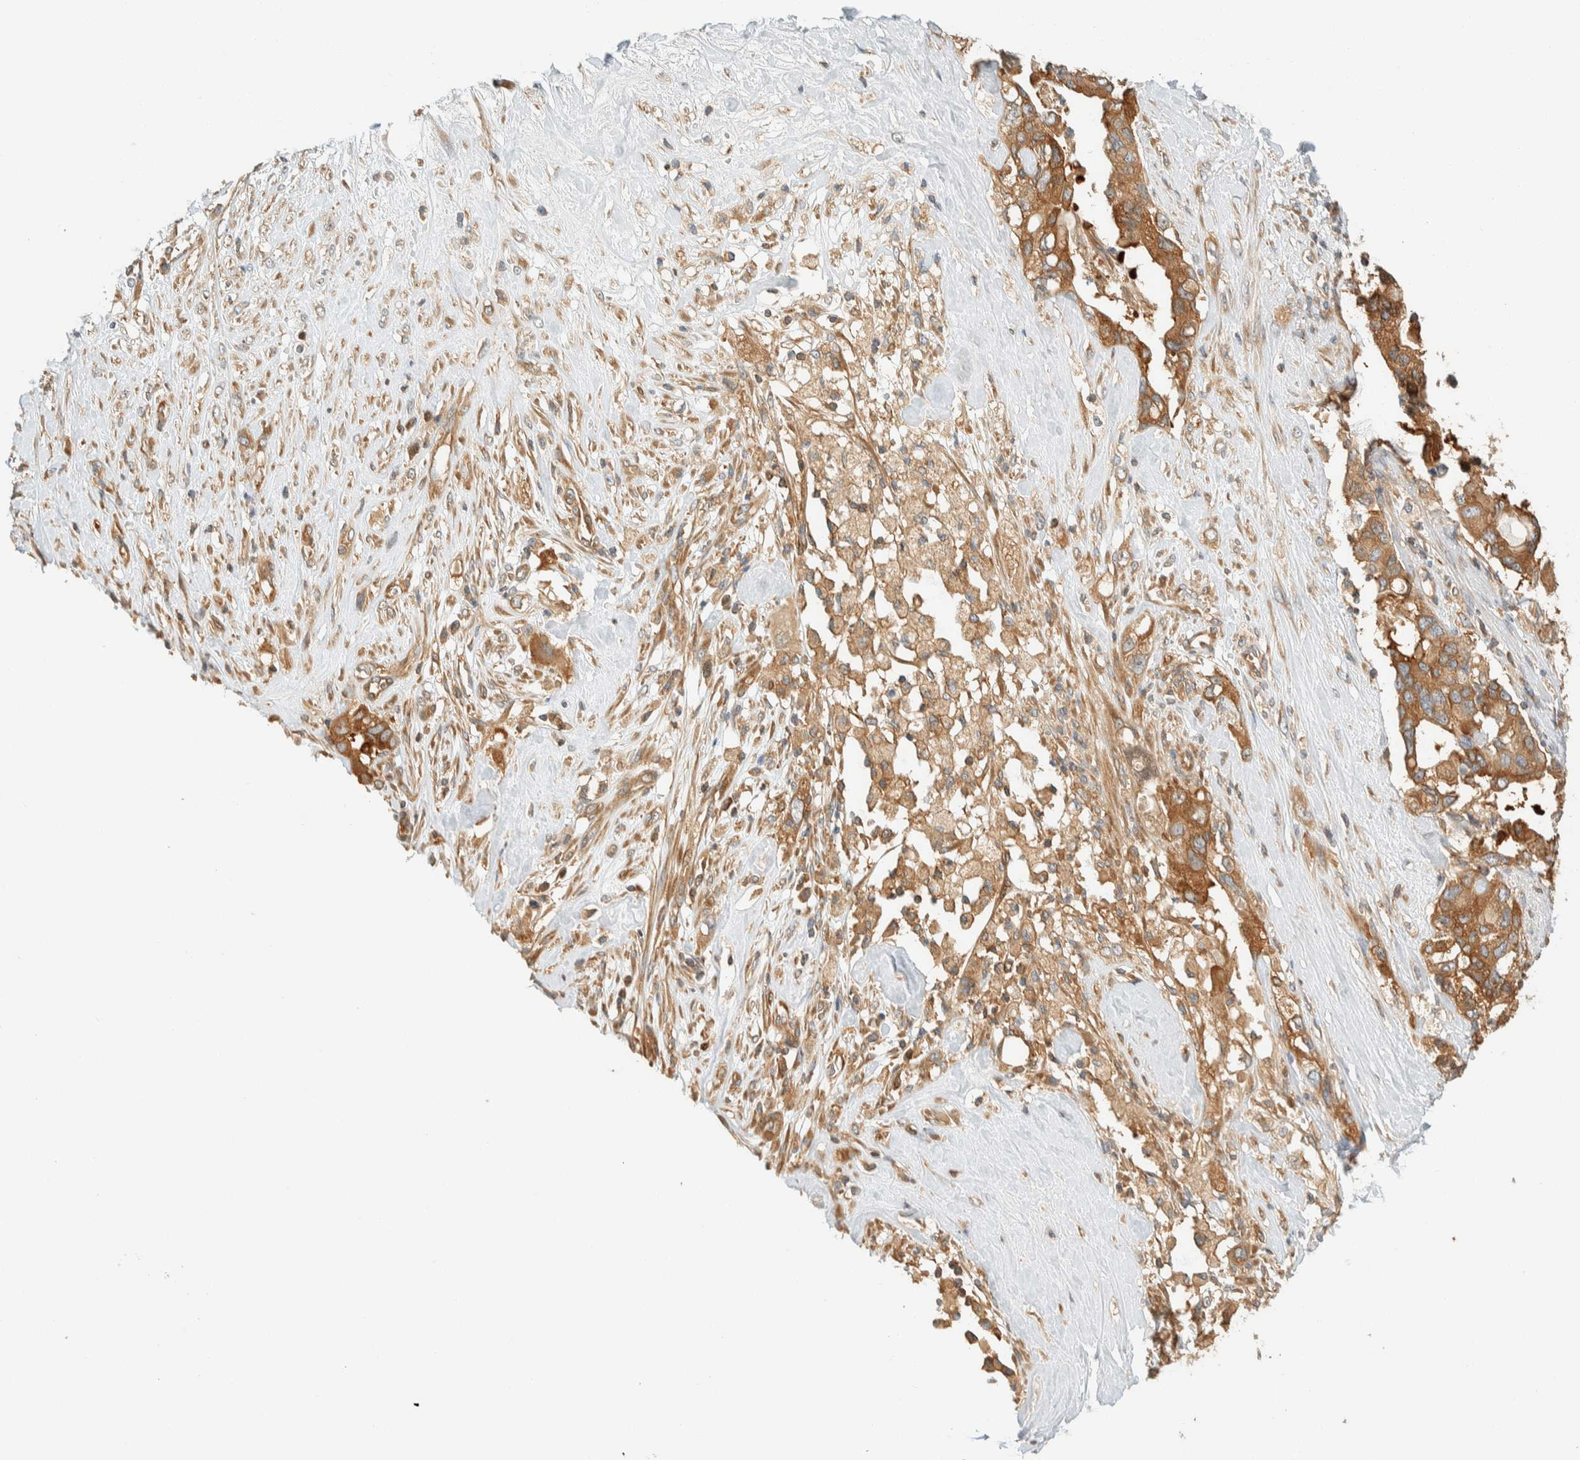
{"staining": {"intensity": "moderate", "quantity": ">75%", "location": "cytoplasmic/membranous"}, "tissue": "pancreatic cancer", "cell_type": "Tumor cells", "image_type": "cancer", "snomed": [{"axis": "morphology", "description": "Adenocarcinoma, NOS"}, {"axis": "topography", "description": "Pancreas"}], "caption": "An IHC micrograph of tumor tissue is shown. Protein staining in brown shows moderate cytoplasmic/membranous positivity in adenocarcinoma (pancreatic) within tumor cells. (DAB (3,3'-diaminobenzidine) IHC, brown staining for protein, blue staining for nuclei).", "gene": "ARFGEF1", "patient": {"sex": "female", "age": 56}}